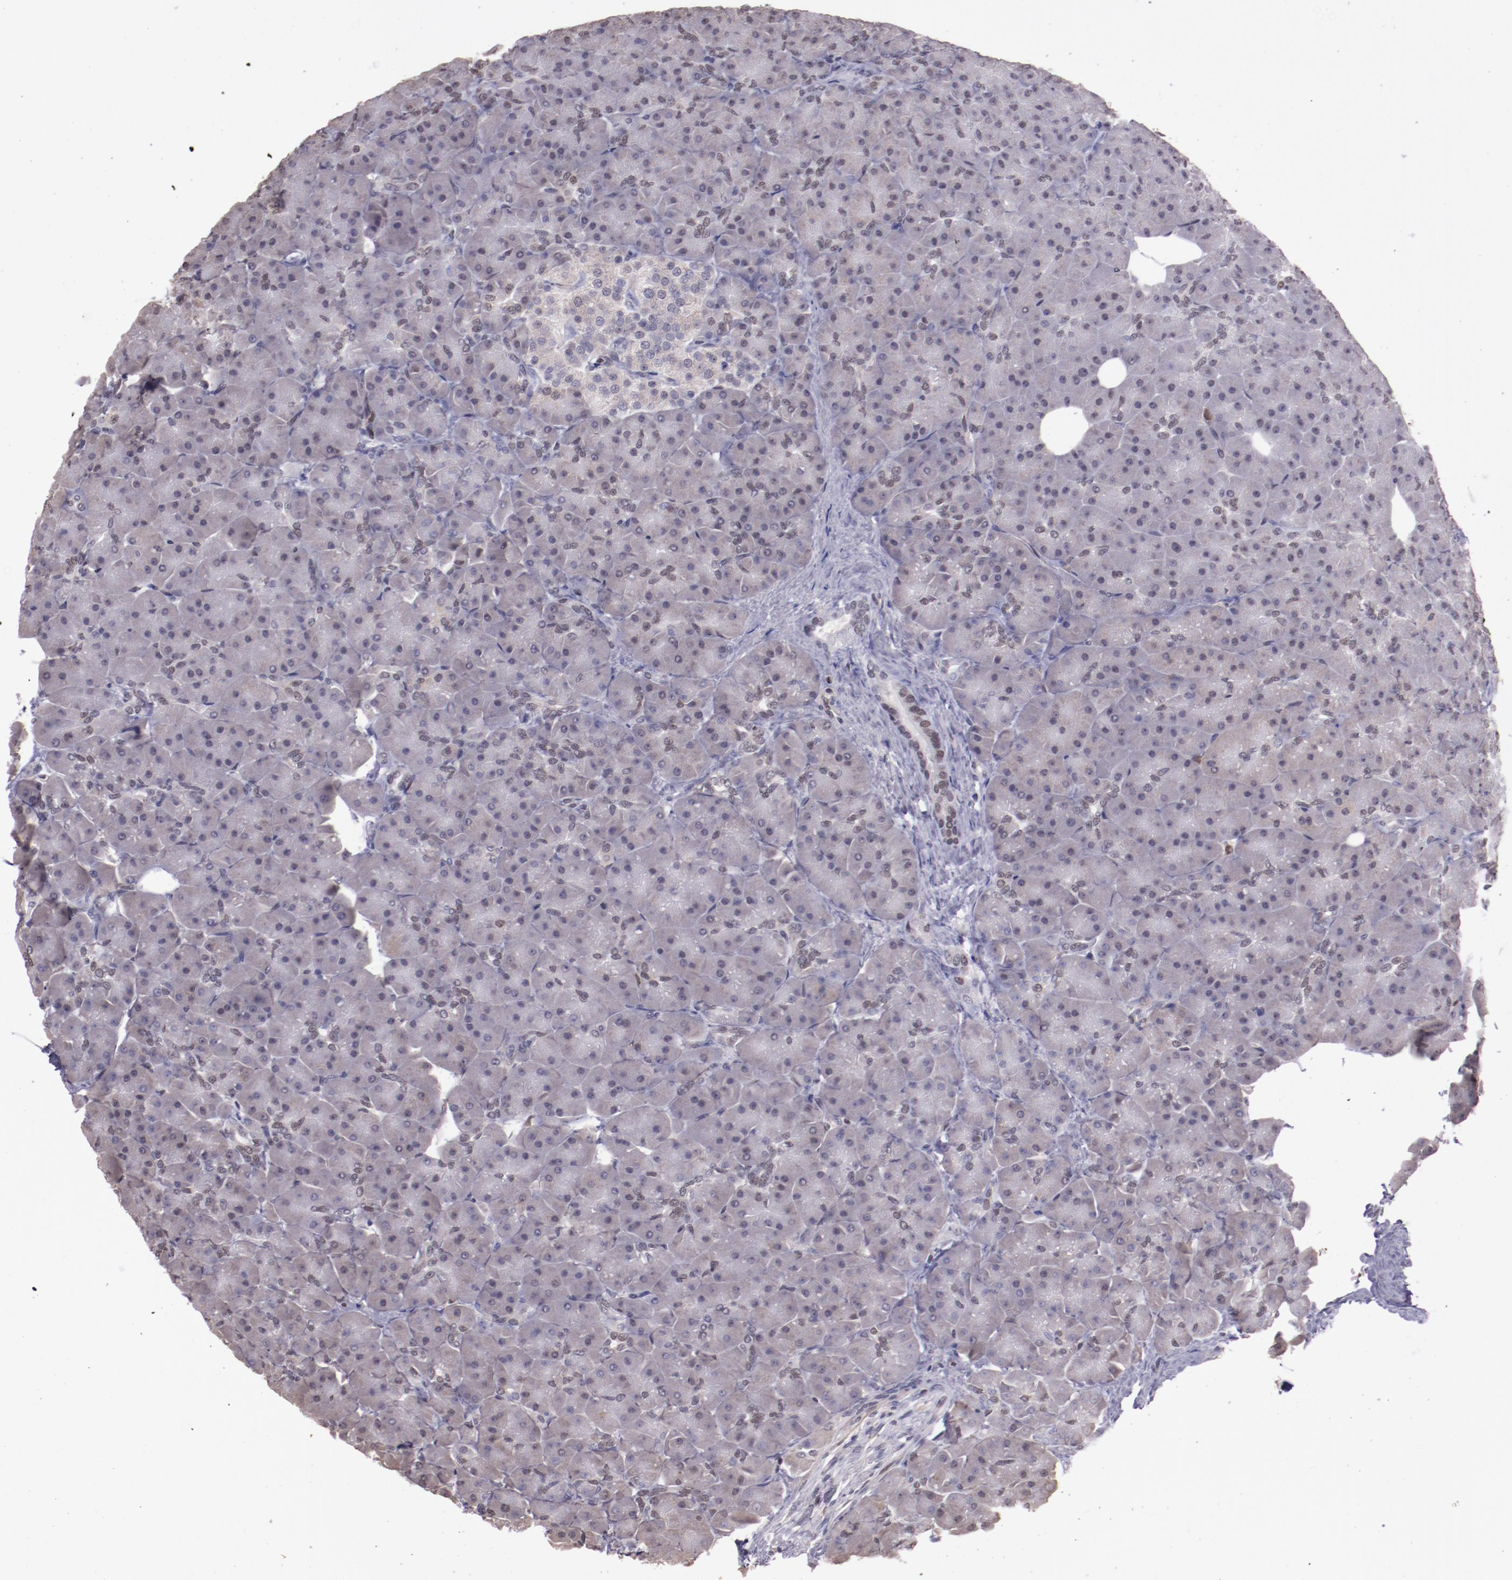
{"staining": {"intensity": "moderate", "quantity": "<25%", "location": "cytoplasmic/membranous"}, "tissue": "pancreas", "cell_type": "Exocrine glandular cells", "image_type": "normal", "snomed": [{"axis": "morphology", "description": "Normal tissue, NOS"}, {"axis": "topography", "description": "Pancreas"}], "caption": "This image shows IHC staining of normal pancreas, with low moderate cytoplasmic/membranous expression in about <25% of exocrine glandular cells.", "gene": "ELF1", "patient": {"sex": "male", "age": 66}}